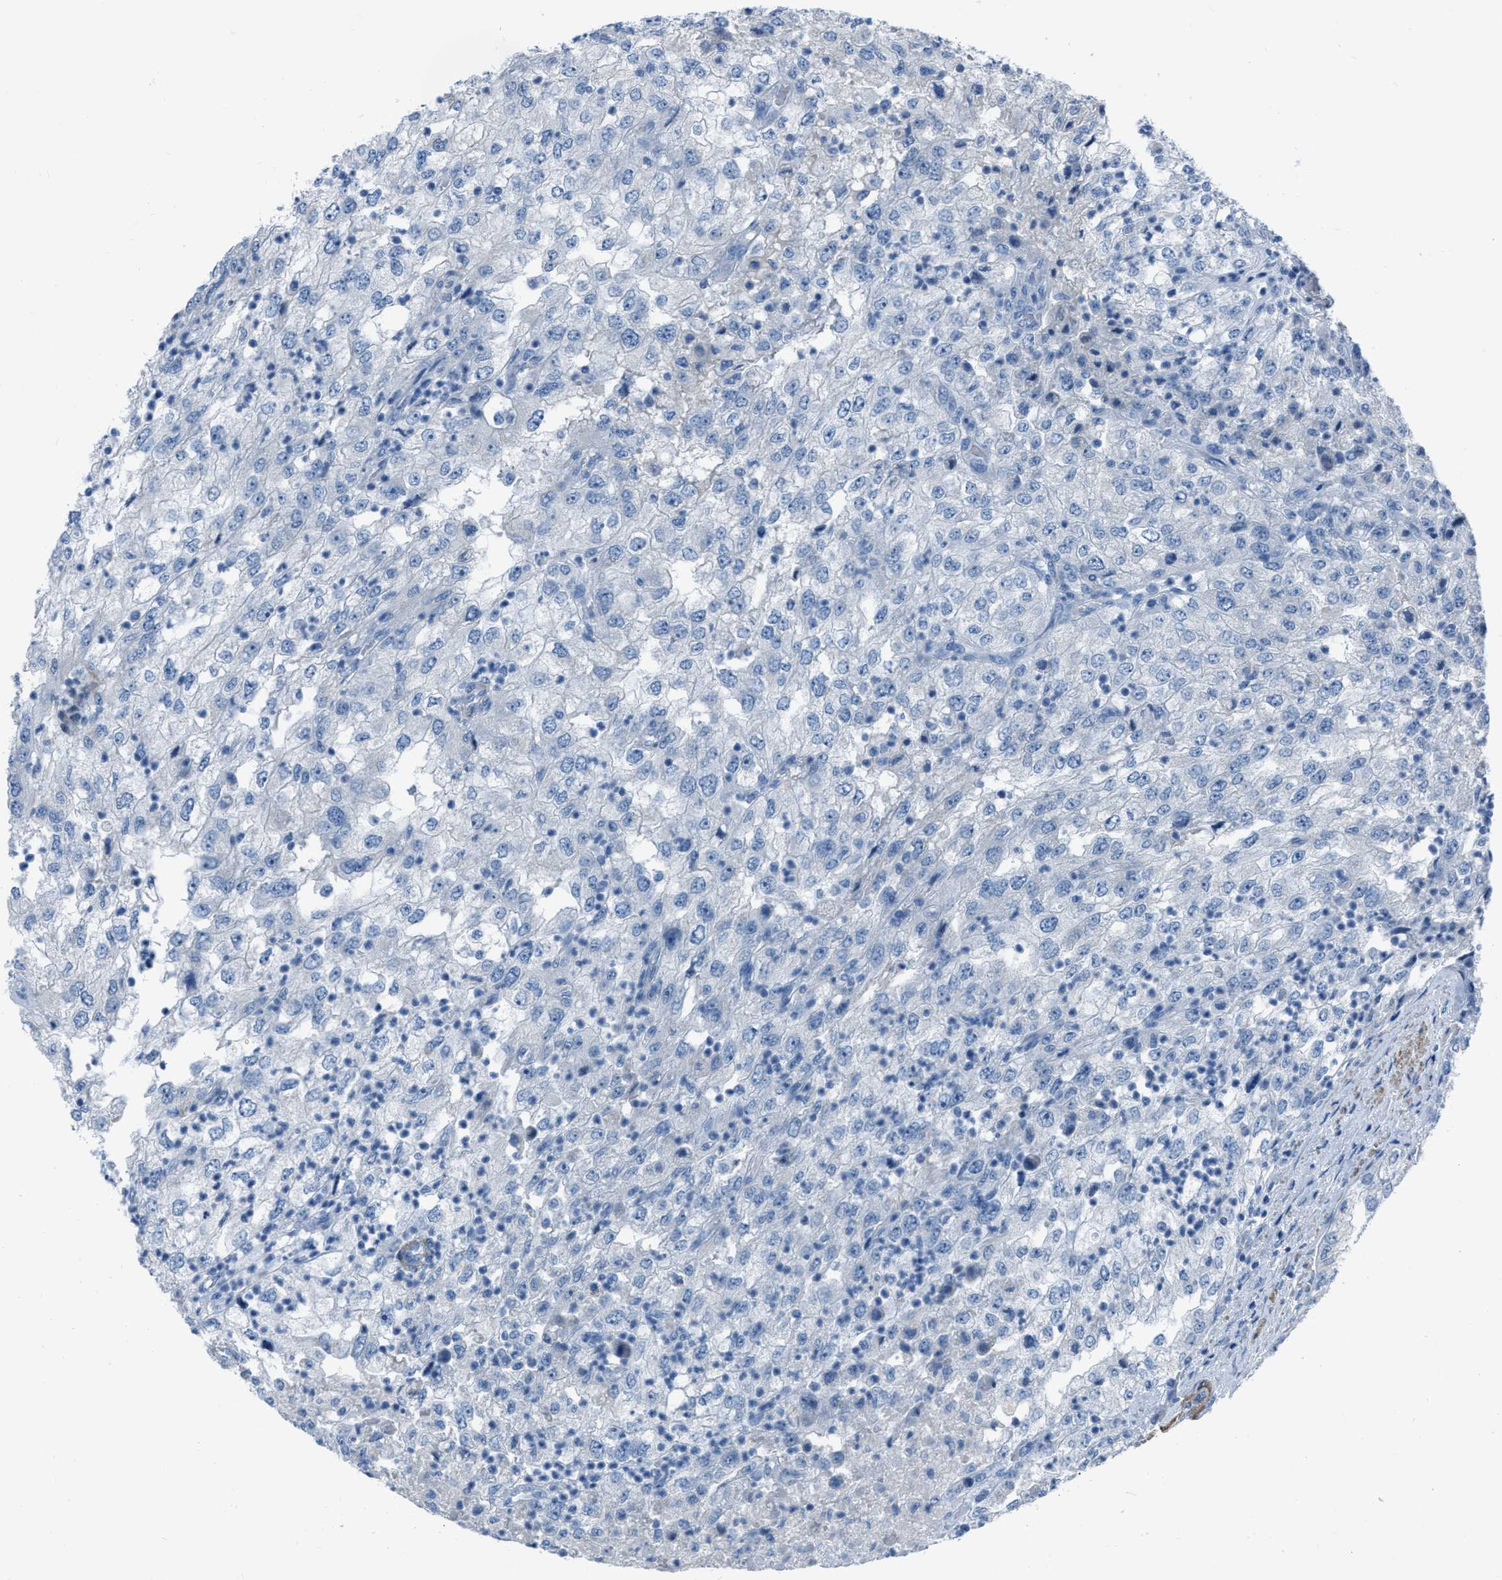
{"staining": {"intensity": "negative", "quantity": "none", "location": "none"}, "tissue": "renal cancer", "cell_type": "Tumor cells", "image_type": "cancer", "snomed": [{"axis": "morphology", "description": "Adenocarcinoma, NOS"}, {"axis": "topography", "description": "Kidney"}], "caption": "Immunohistochemistry (IHC) of human renal cancer (adenocarcinoma) exhibits no expression in tumor cells.", "gene": "SPATC1L", "patient": {"sex": "female", "age": 54}}